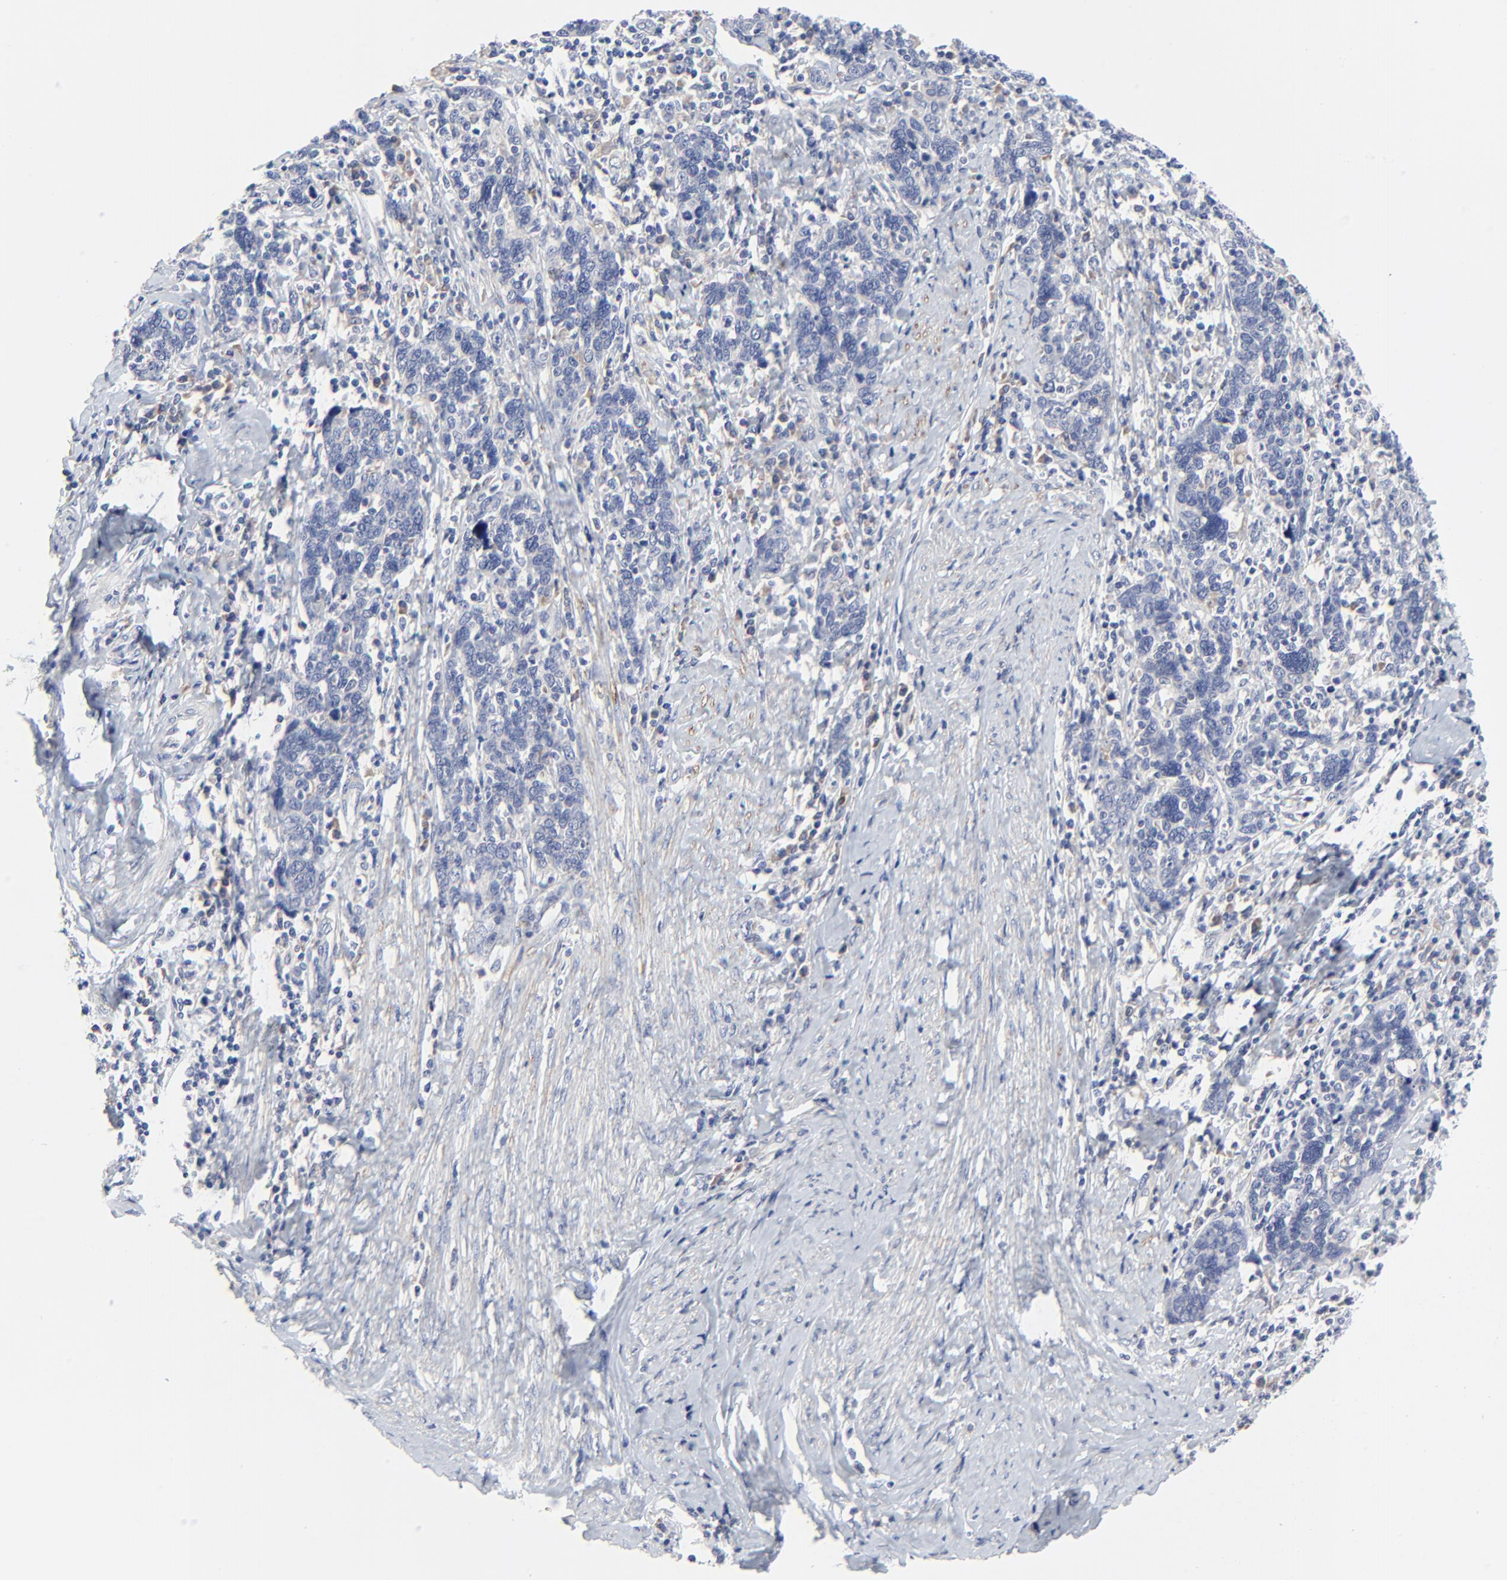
{"staining": {"intensity": "negative", "quantity": "none", "location": "none"}, "tissue": "cervical cancer", "cell_type": "Tumor cells", "image_type": "cancer", "snomed": [{"axis": "morphology", "description": "Squamous cell carcinoma, NOS"}, {"axis": "topography", "description": "Cervix"}], "caption": "Tumor cells show no significant protein expression in cervical cancer.", "gene": "DHRSX", "patient": {"sex": "female", "age": 41}}